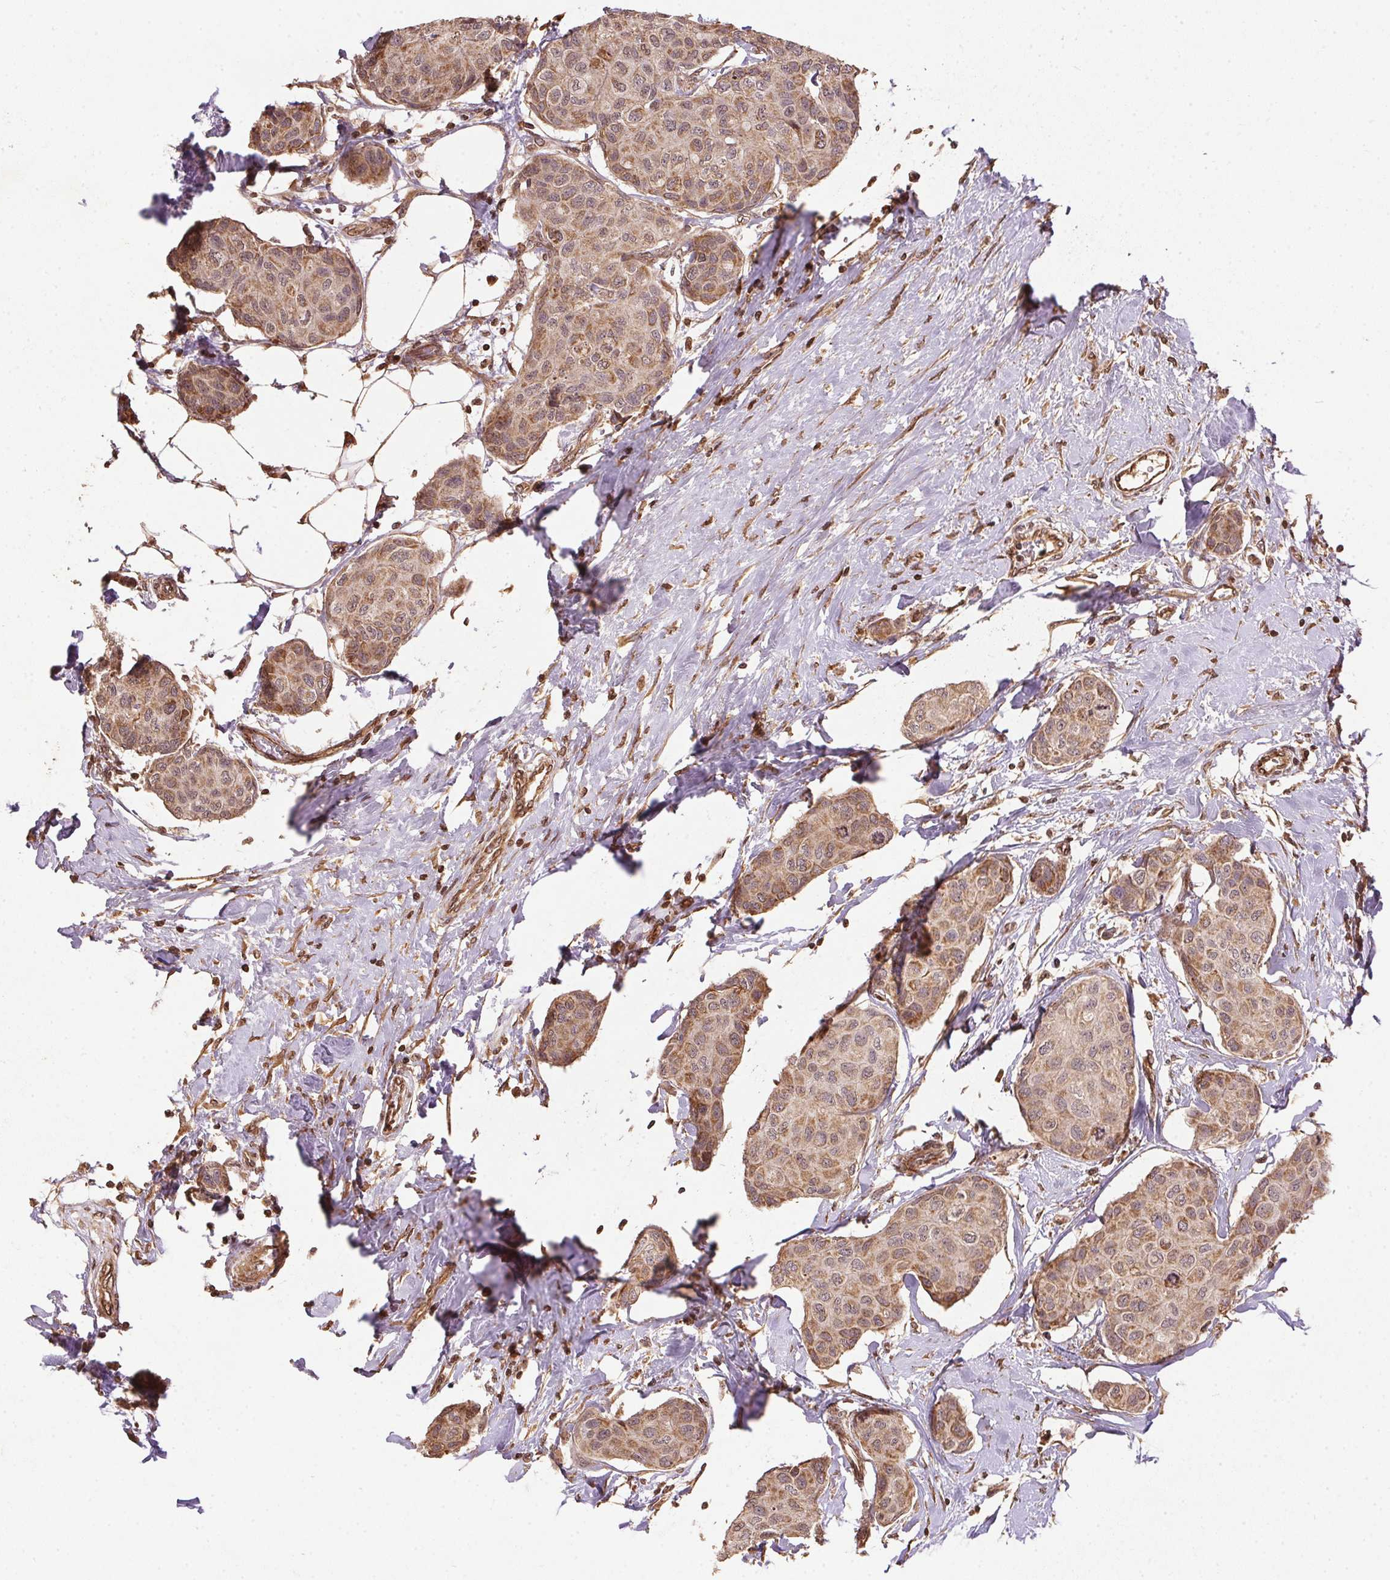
{"staining": {"intensity": "weak", "quantity": ">75%", "location": "cytoplasmic/membranous"}, "tissue": "breast cancer", "cell_type": "Tumor cells", "image_type": "cancer", "snomed": [{"axis": "morphology", "description": "Duct carcinoma"}, {"axis": "topography", "description": "Breast"}], "caption": "This histopathology image reveals immunohistochemistry staining of breast cancer (invasive ductal carcinoma), with low weak cytoplasmic/membranous positivity in approximately >75% of tumor cells.", "gene": "SPRED2", "patient": {"sex": "female", "age": 80}}